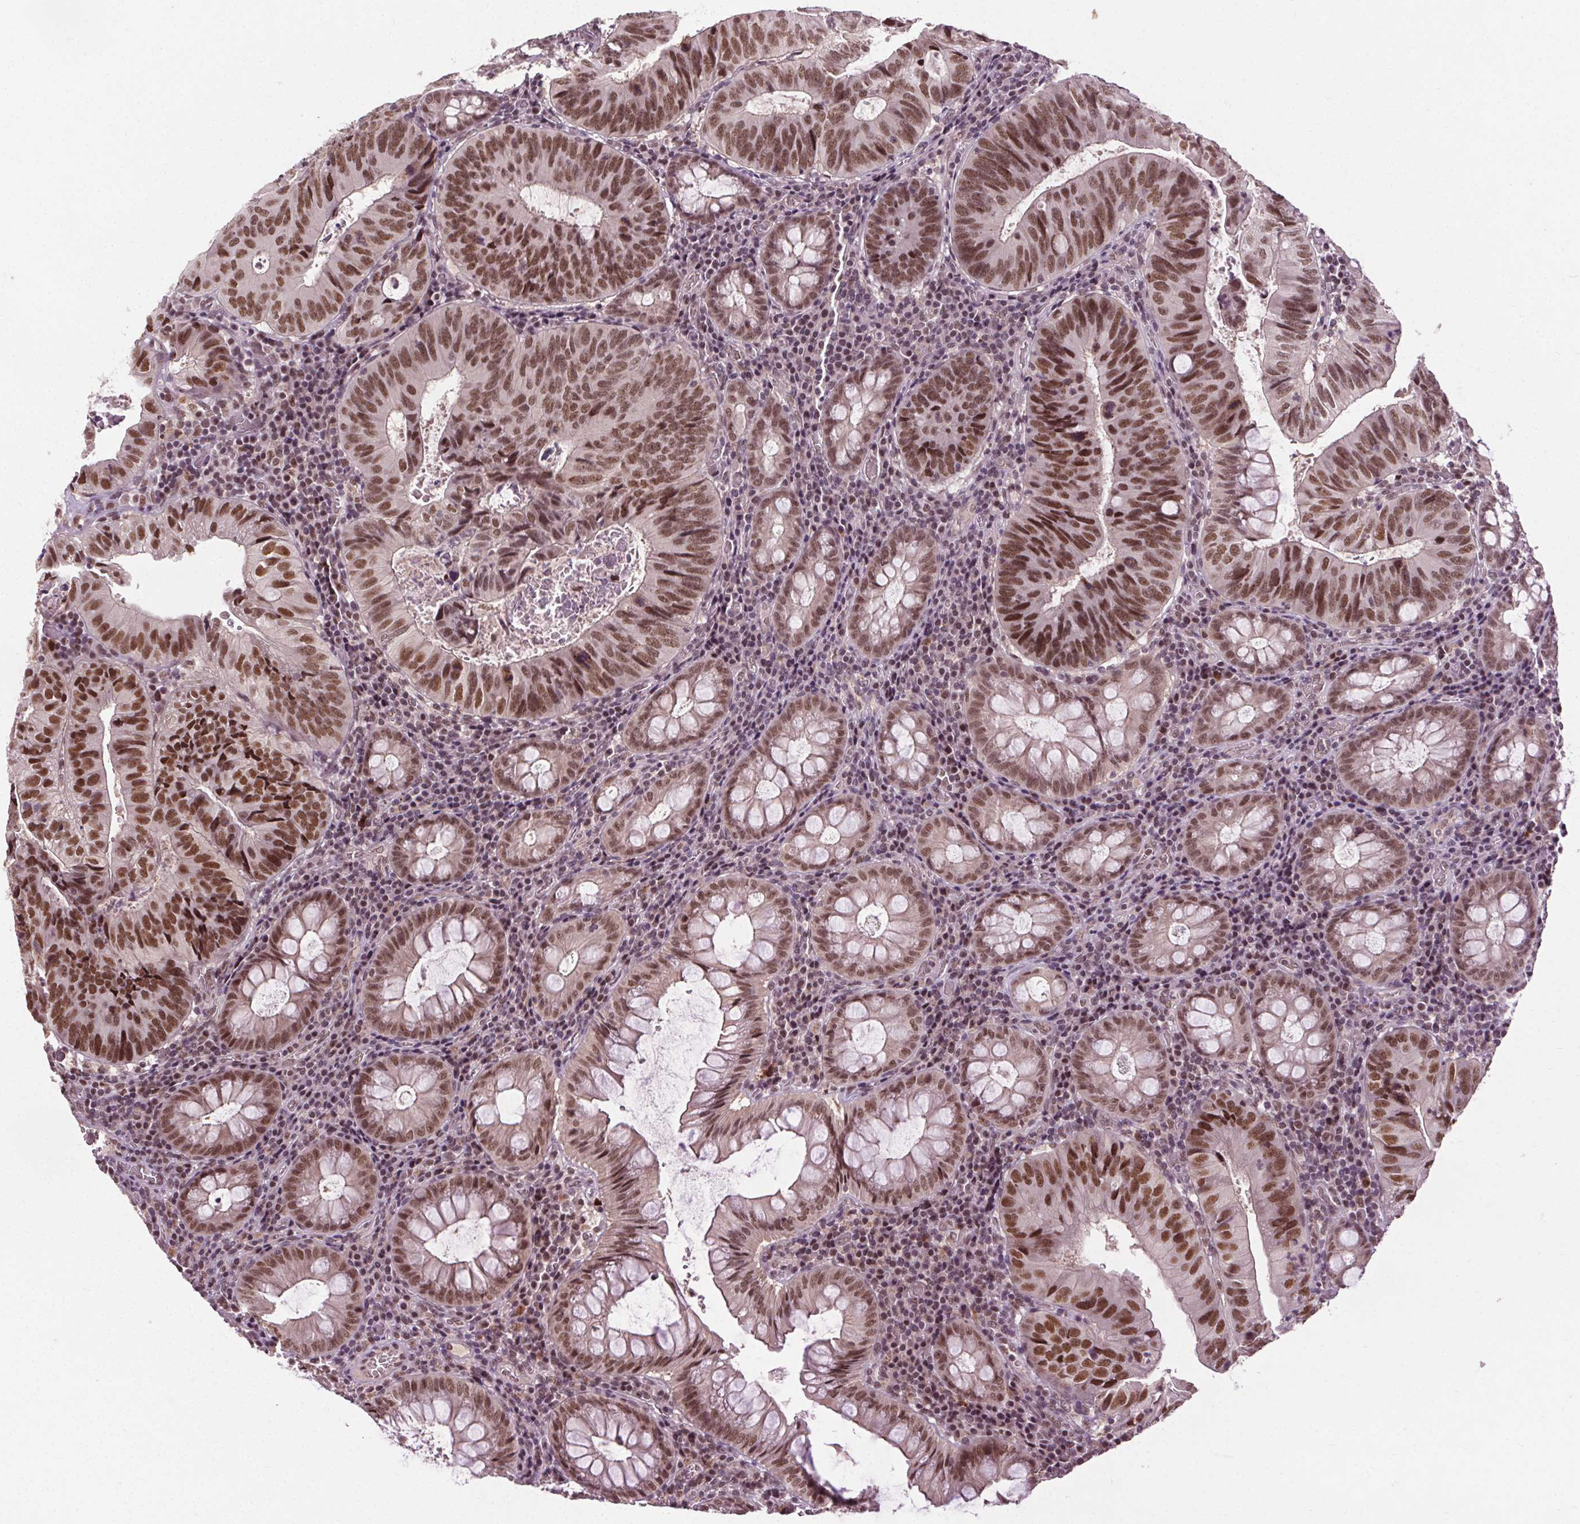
{"staining": {"intensity": "moderate", "quantity": ">75%", "location": "nuclear"}, "tissue": "colorectal cancer", "cell_type": "Tumor cells", "image_type": "cancer", "snomed": [{"axis": "morphology", "description": "Adenocarcinoma, NOS"}, {"axis": "topography", "description": "Colon"}], "caption": "Protein staining of colorectal cancer (adenocarcinoma) tissue demonstrates moderate nuclear expression in approximately >75% of tumor cells. (brown staining indicates protein expression, while blue staining denotes nuclei).", "gene": "MED6", "patient": {"sex": "male", "age": 67}}